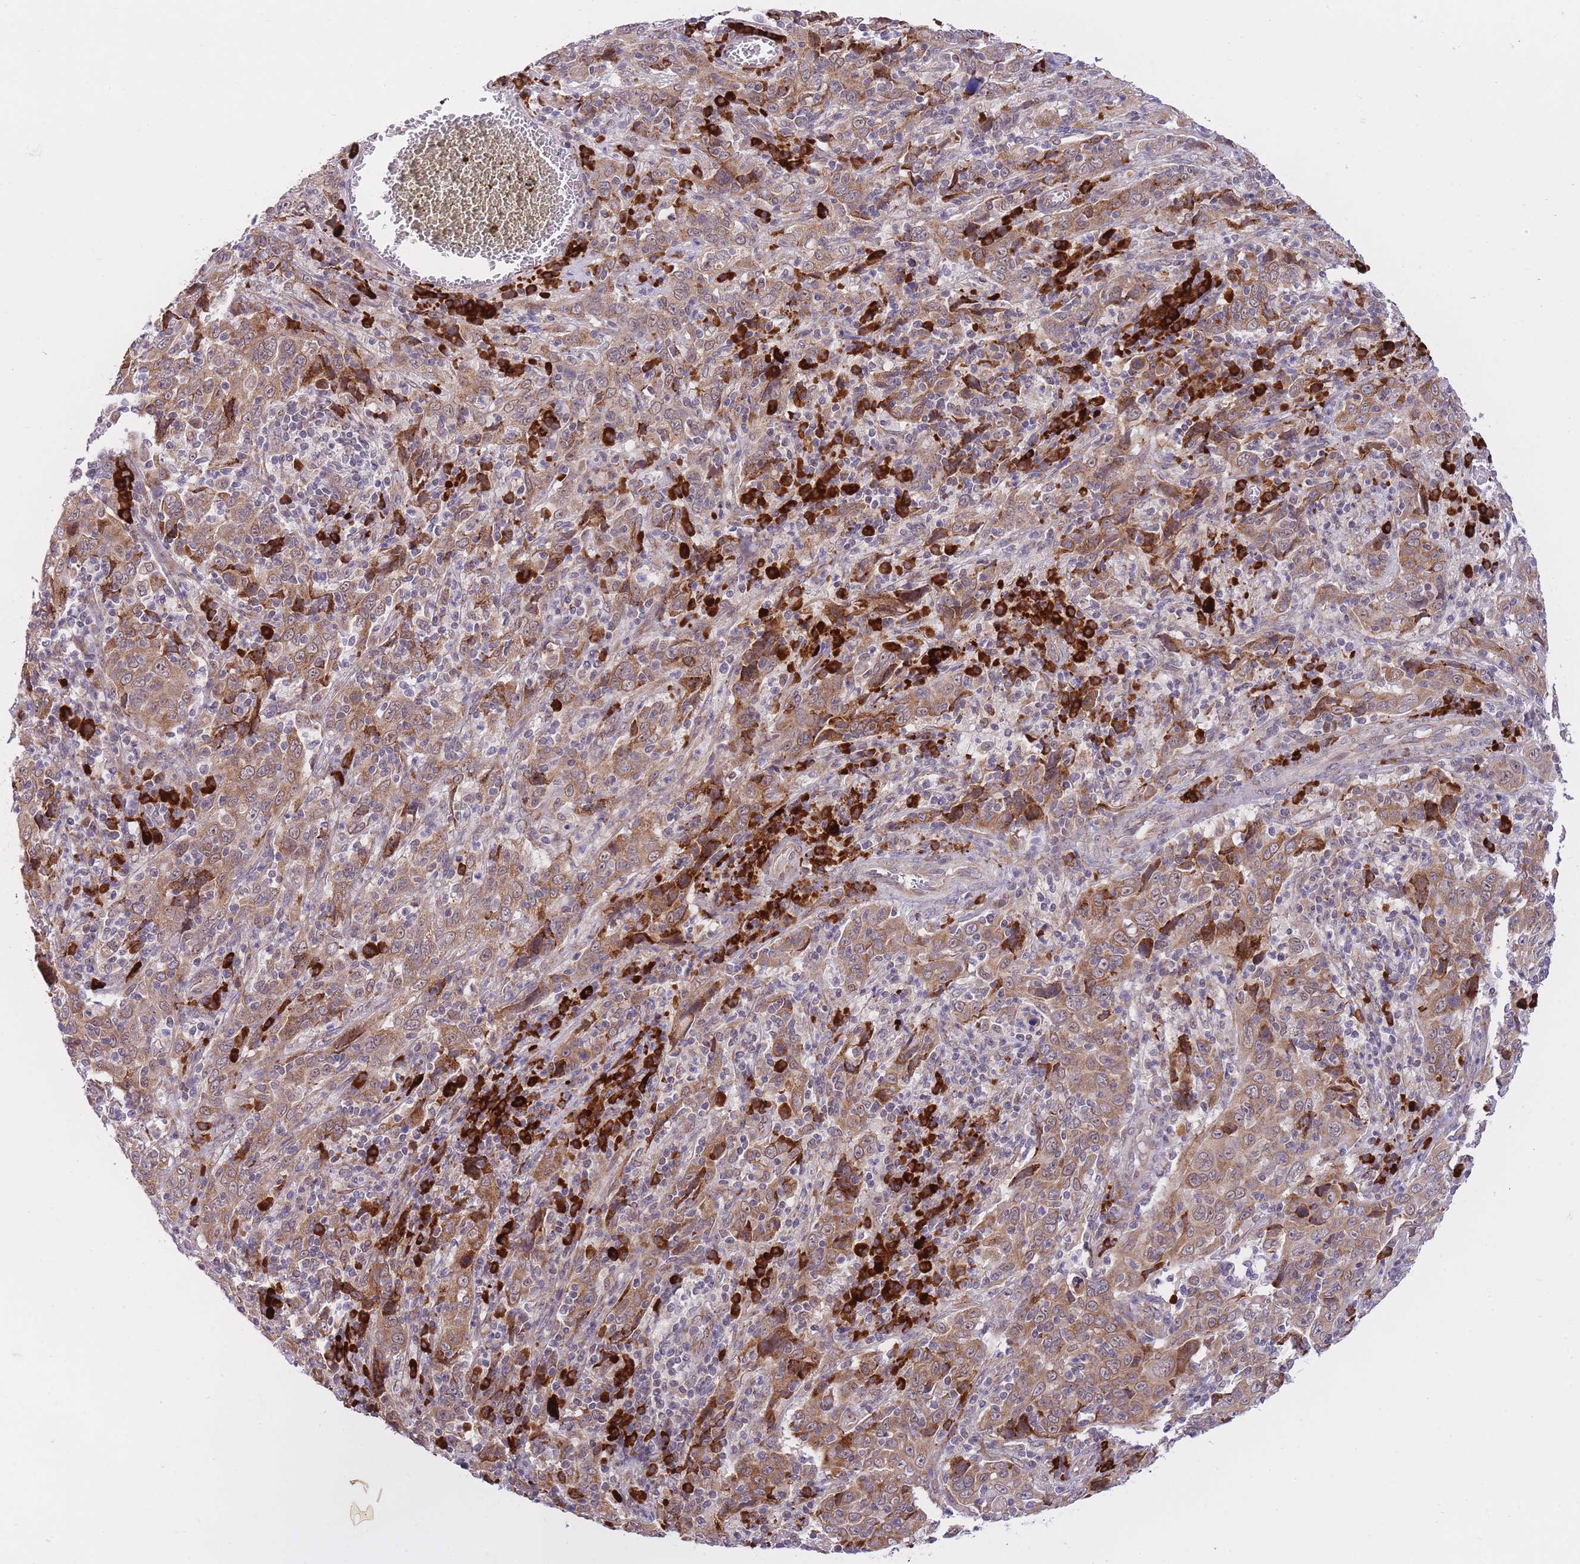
{"staining": {"intensity": "moderate", "quantity": ">75%", "location": "cytoplasmic/membranous,nuclear"}, "tissue": "cervical cancer", "cell_type": "Tumor cells", "image_type": "cancer", "snomed": [{"axis": "morphology", "description": "Squamous cell carcinoma, NOS"}, {"axis": "topography", "description": "Cervix"}], "caption": "The immunohistochemical stain labels moderate cytoplasmic/membranous and nuclear expression in tumor cells of cervical cancer tissue.", "gene": "EXOSC8", "patient": {"sex": "female", "age": 46}}